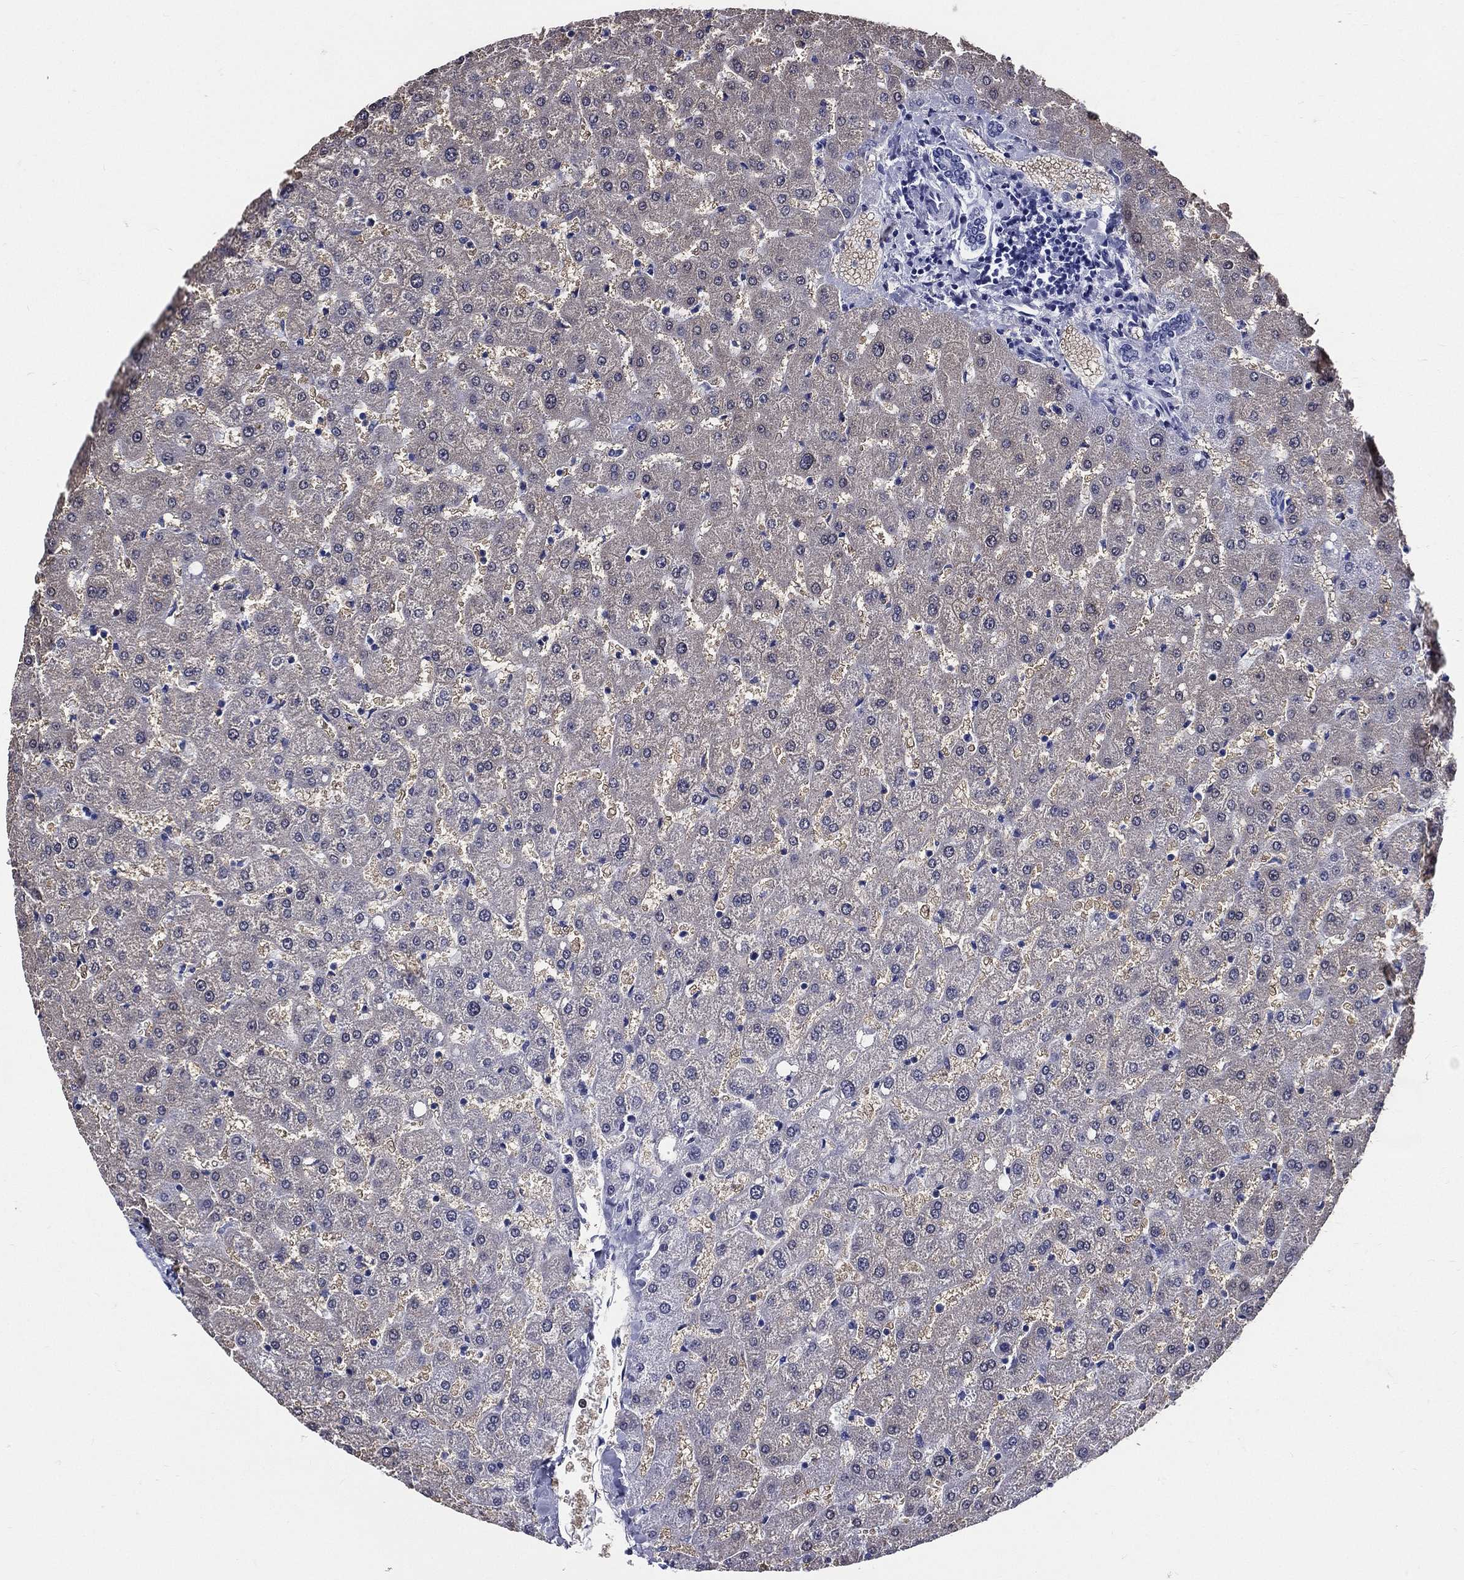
{"staining": {"intensity": "negative", "quantity": "none", "location": "none"}, "tissue": "liver", "cell_type": "Cholangiocytes", "image_type": "normal", "snomed": [{"axis": "morphology", "description": "Normal tissue, NOS"}, {"axis": "topography", "description": "Liver"}], "caption": "This is an immunohistochemistry (IHC) histopathology image of normal liver. There is no expression in cholangiocytes.", "gene": "DPYS", "patient": {"sex": "female", "age": 50}}